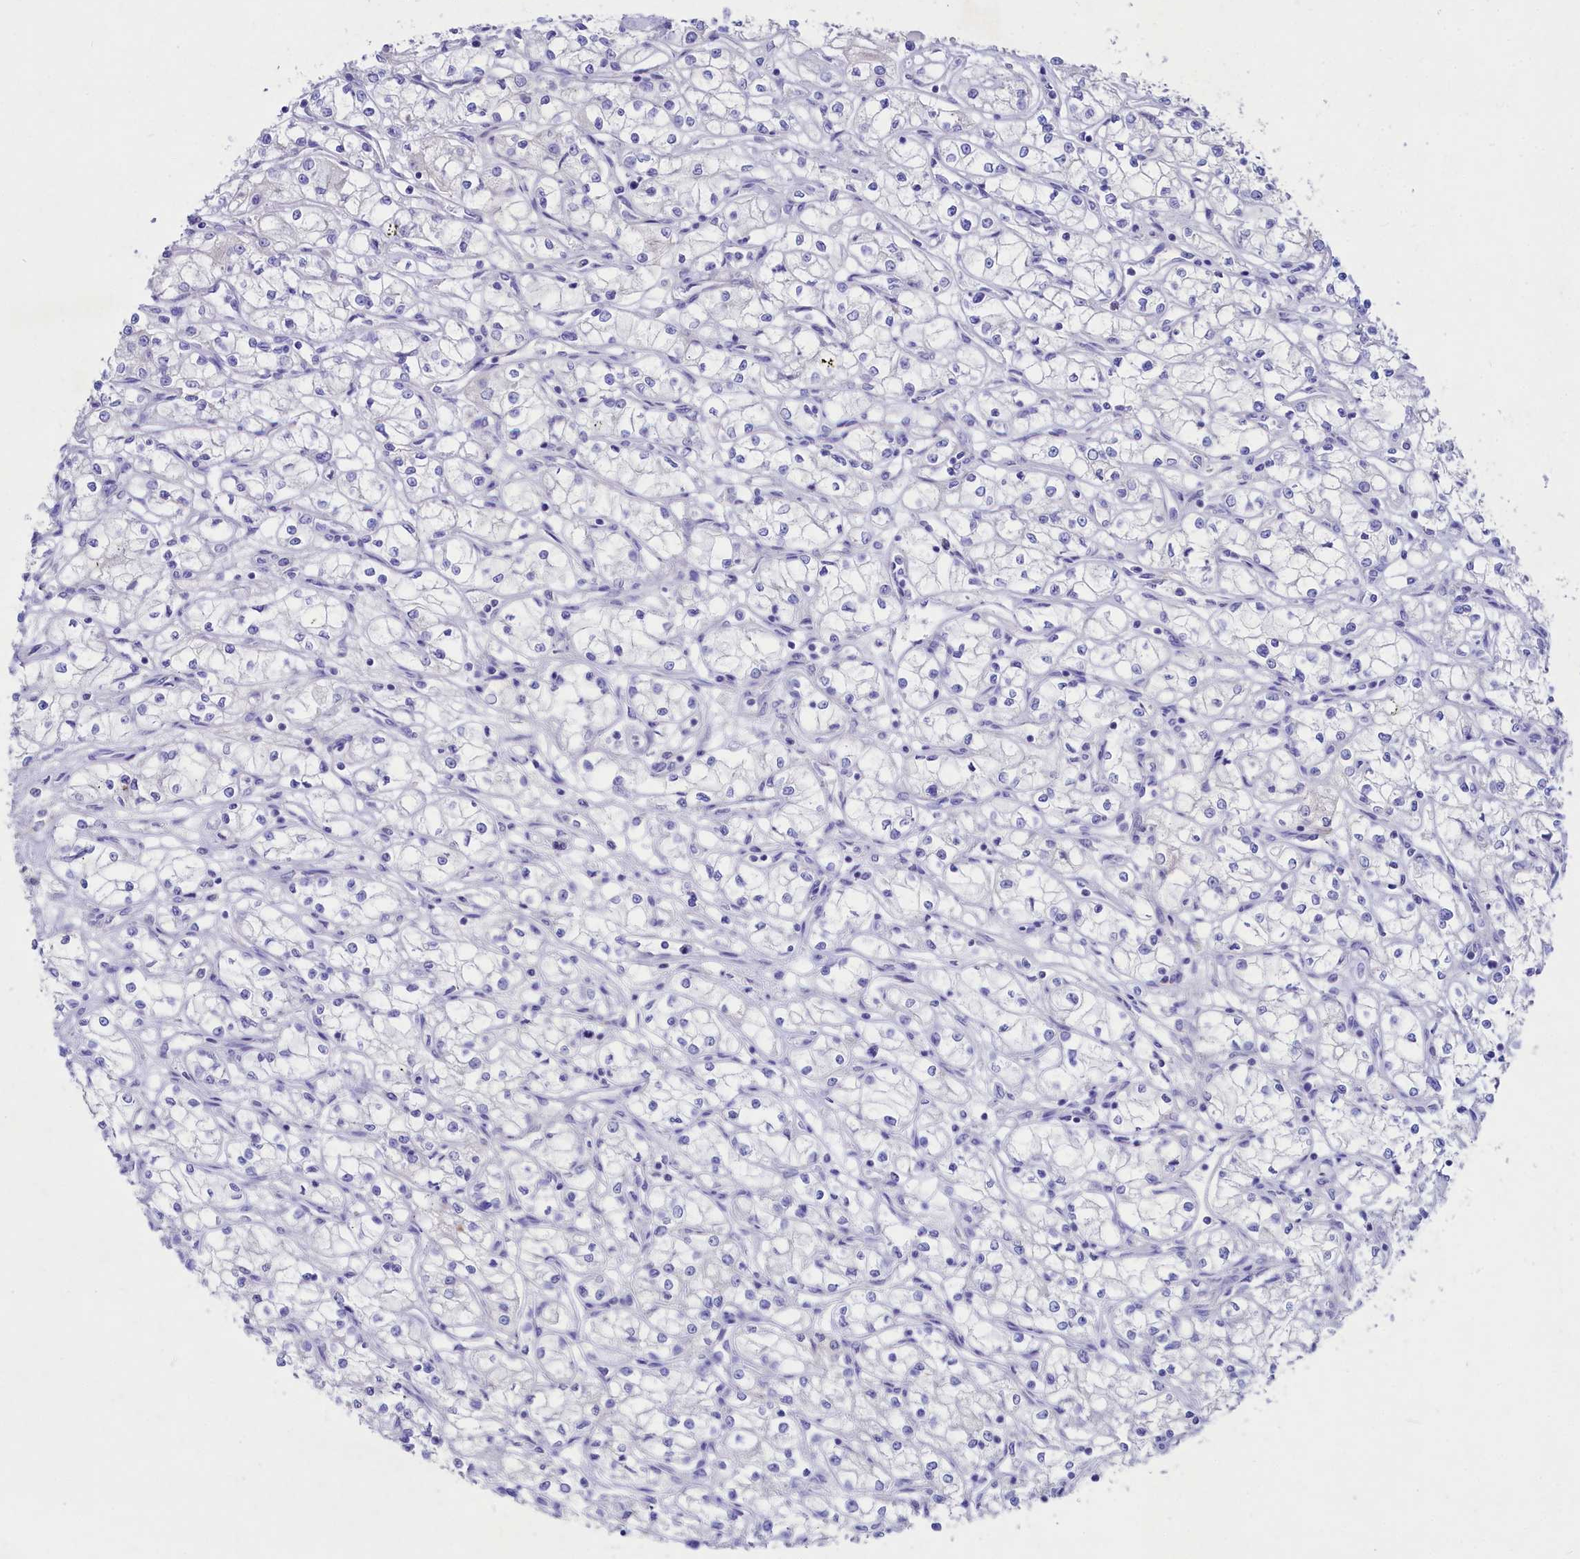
{"staining": {"intensity": "negative", "quantity": "none", "location": "none"}, "tissue": "renal cancer", "cell_type": "Tumor cells", "image_type": "cancer", "snomed": [{"axis": "morphology", "description": "Adenocarcinoma, NOS"}, {"axis": "topography", "description": "Kidney"}], "caption": "A high-resolution micrograph shows IHC staining of renal cancer (adenocarcinoma), which shows no significant expression in tumor cells.", "gene": "VPS26B", "patient": {"sex": "male", "age": 59}}